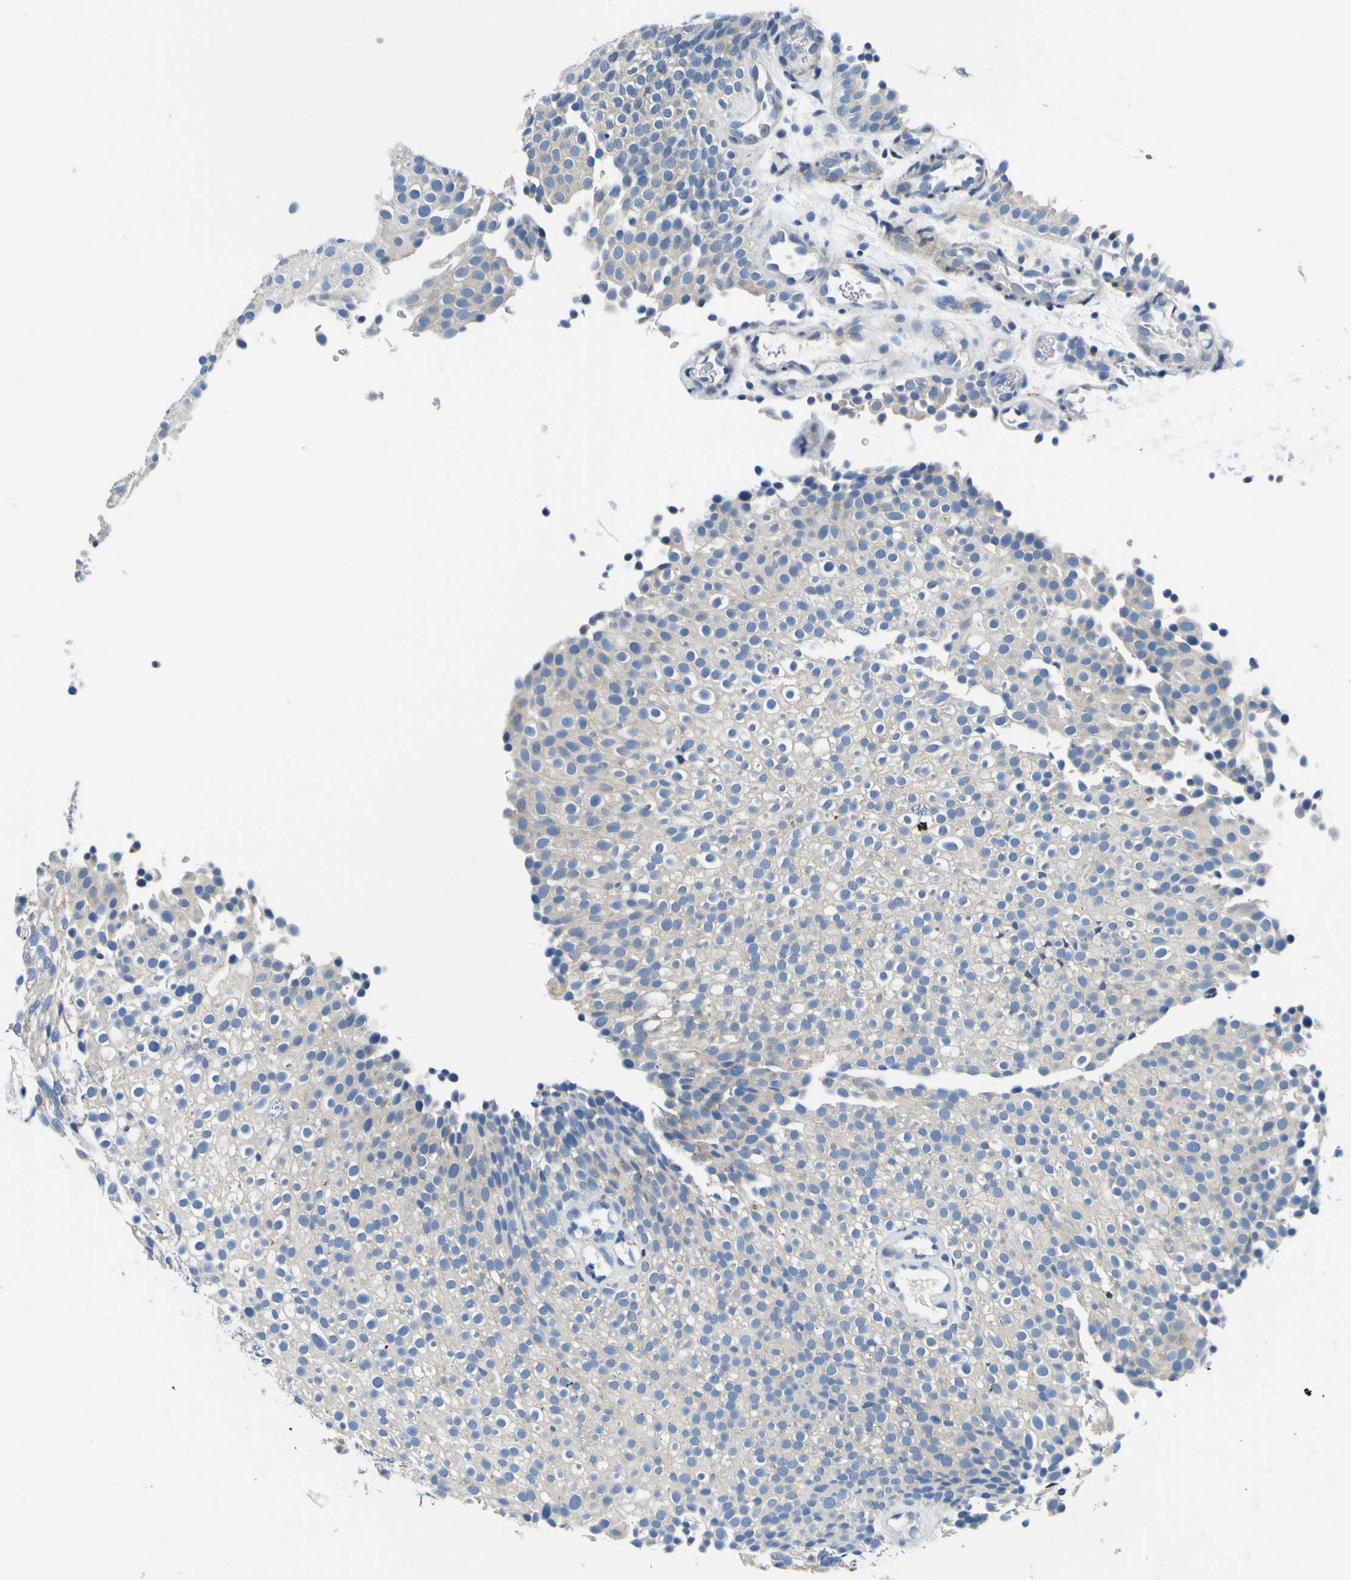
{"staining": {"intensity": "weak", "quantity": "<25%", "location": "cytoplasmic/membranous"}, "tissue": "urothelial cancer", "cell_type": "Tumor cells", "image_type": "cancer", "snomed": [{"axis": "morphology", "description": "Urothelial carcinoma, Low grade"}, {"axis": "topography", "description": "Urinary bladder"}], "caption": "Human low-grade urothelial carcinoma stained for a protein using immunohistochemistry (IHC) exhibits no positivity in tumor cells.", "gene": "NLRP3", "patient": {"sex": "male", "age": 78}}